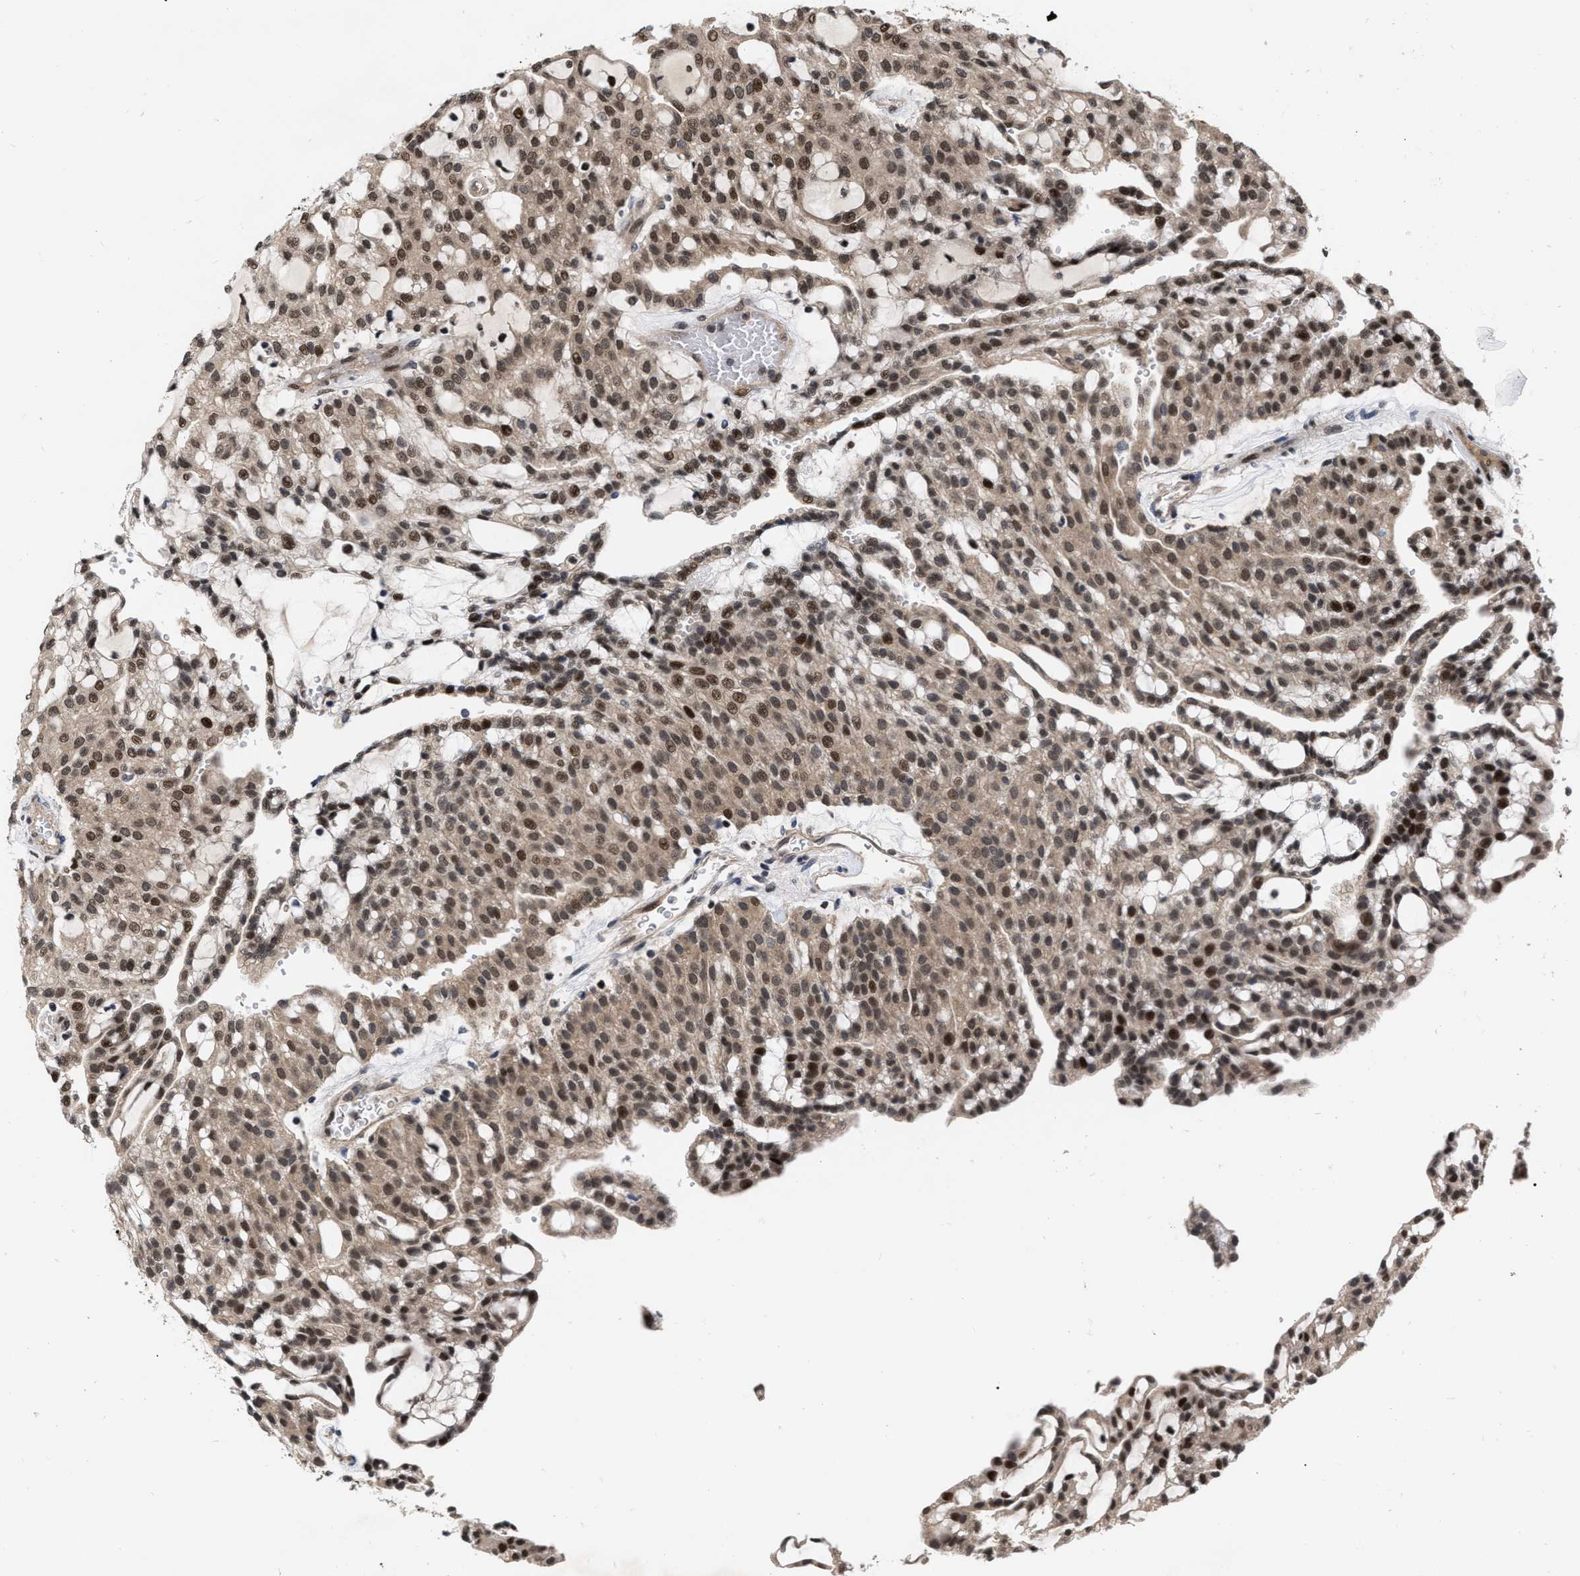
{"staining": {"intensity": "moderate", "quantity": ">75%", "location": "cytoplasmic/membranous,nuclear"}, "tissue": "renal cancer", "cell_type": "Tumor cells", "image_type": "cancer", "snomed": [{"axis": "morphology", "description": "Adenocarcinoma, NOS"}, {"axis": "topography", "description": "Kidney"}], "caption": "Immunohistochemical staining of renal cancer reveals medium levels of moderate cytoplasmic/membranous and nuclear protein expression in about >75% of tumor cells. (IHC, brightfield microscopy, high magnification).", "gene": "MDM4", "patient": {"sex": "male", "age": 63}}